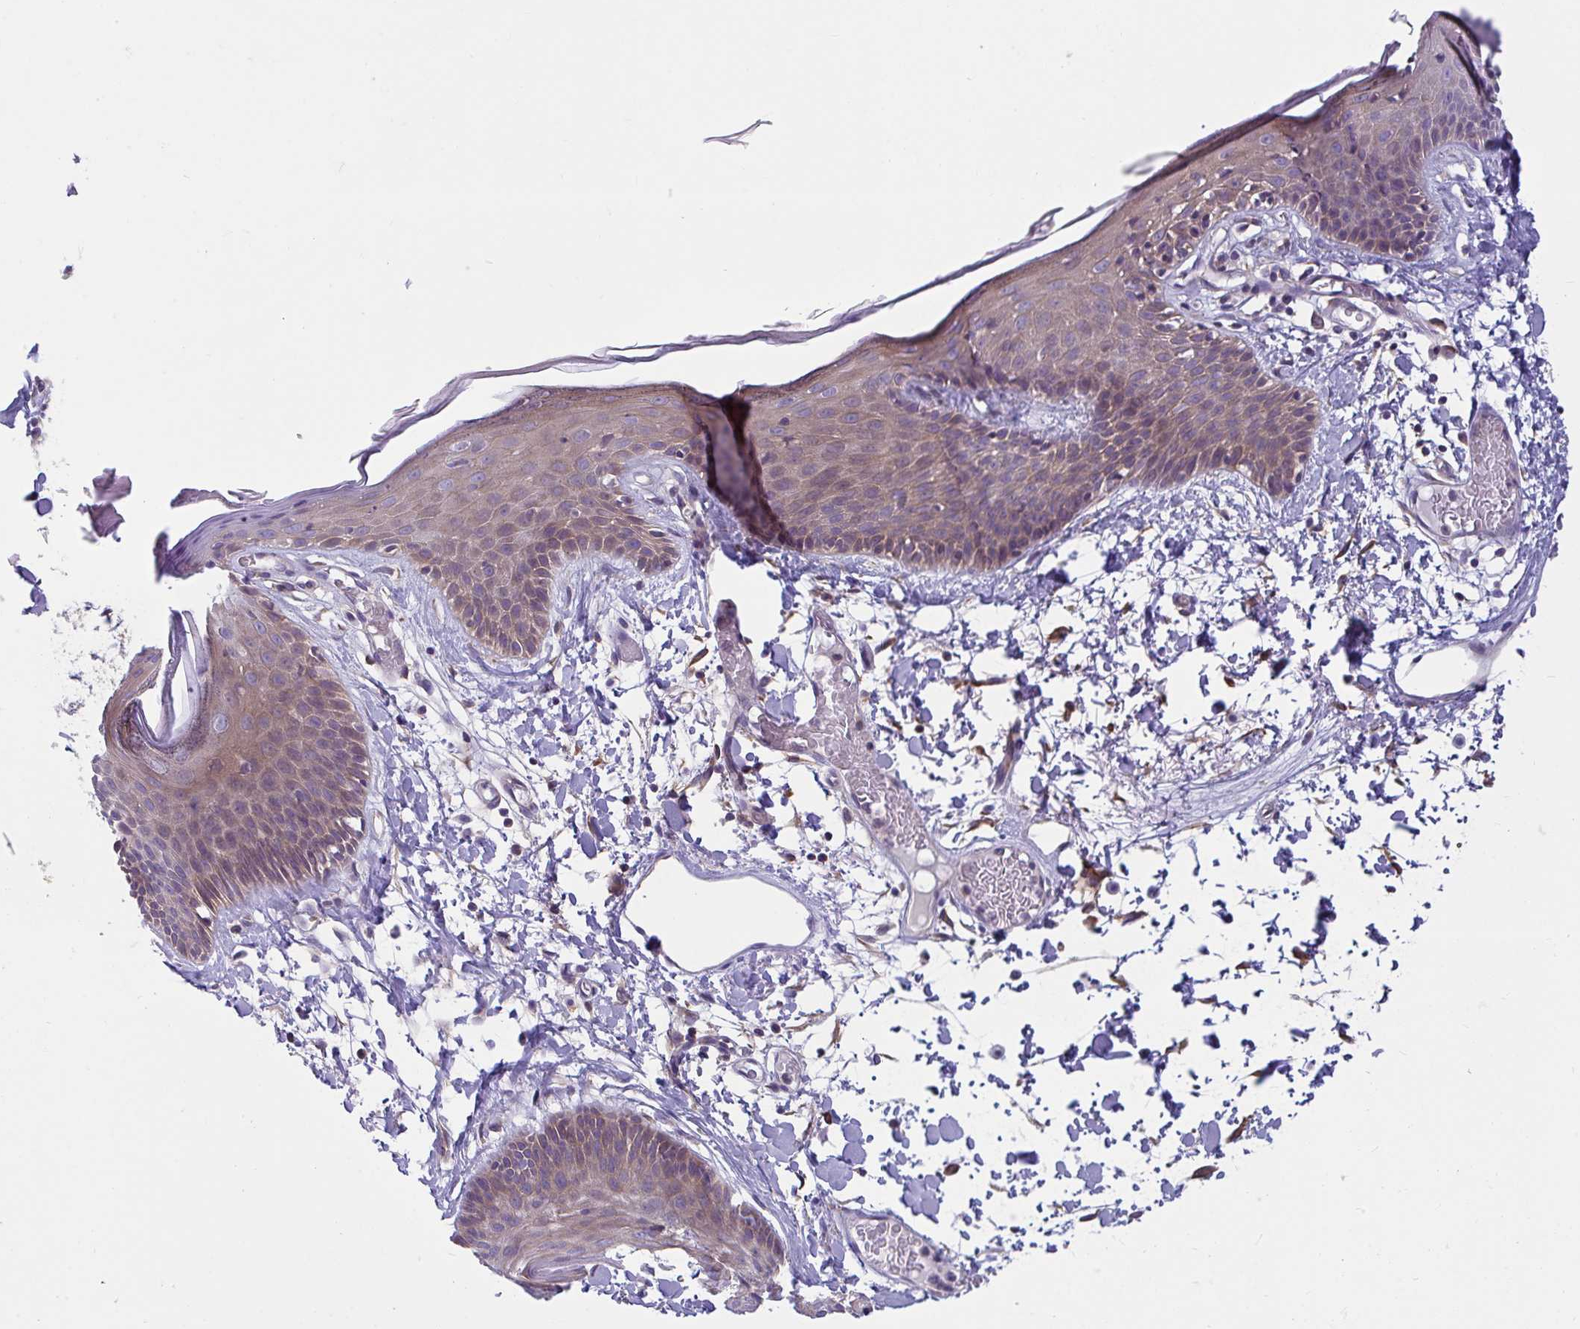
{"staining": {"intensity": "negative", "quantity": "none", "location": "none"}, "tissue": "skin", "cell_type": "Fibroblasts", "image_type": "normal", "snomed": [{"axis": "morphology", "description": "Normal tissue, NOS"}, {"axis": "topography", "description": "Skin"}], "caption": "Fibroblasts are negative for brown protein staining in unremarkable skin. (Stains: DAB IHC with hematoxylin counter stain, Microscopy: brightfield microscopy at high magnification).", "gene": "WBP1", "patient": {"sex": "male", "age": 79}}